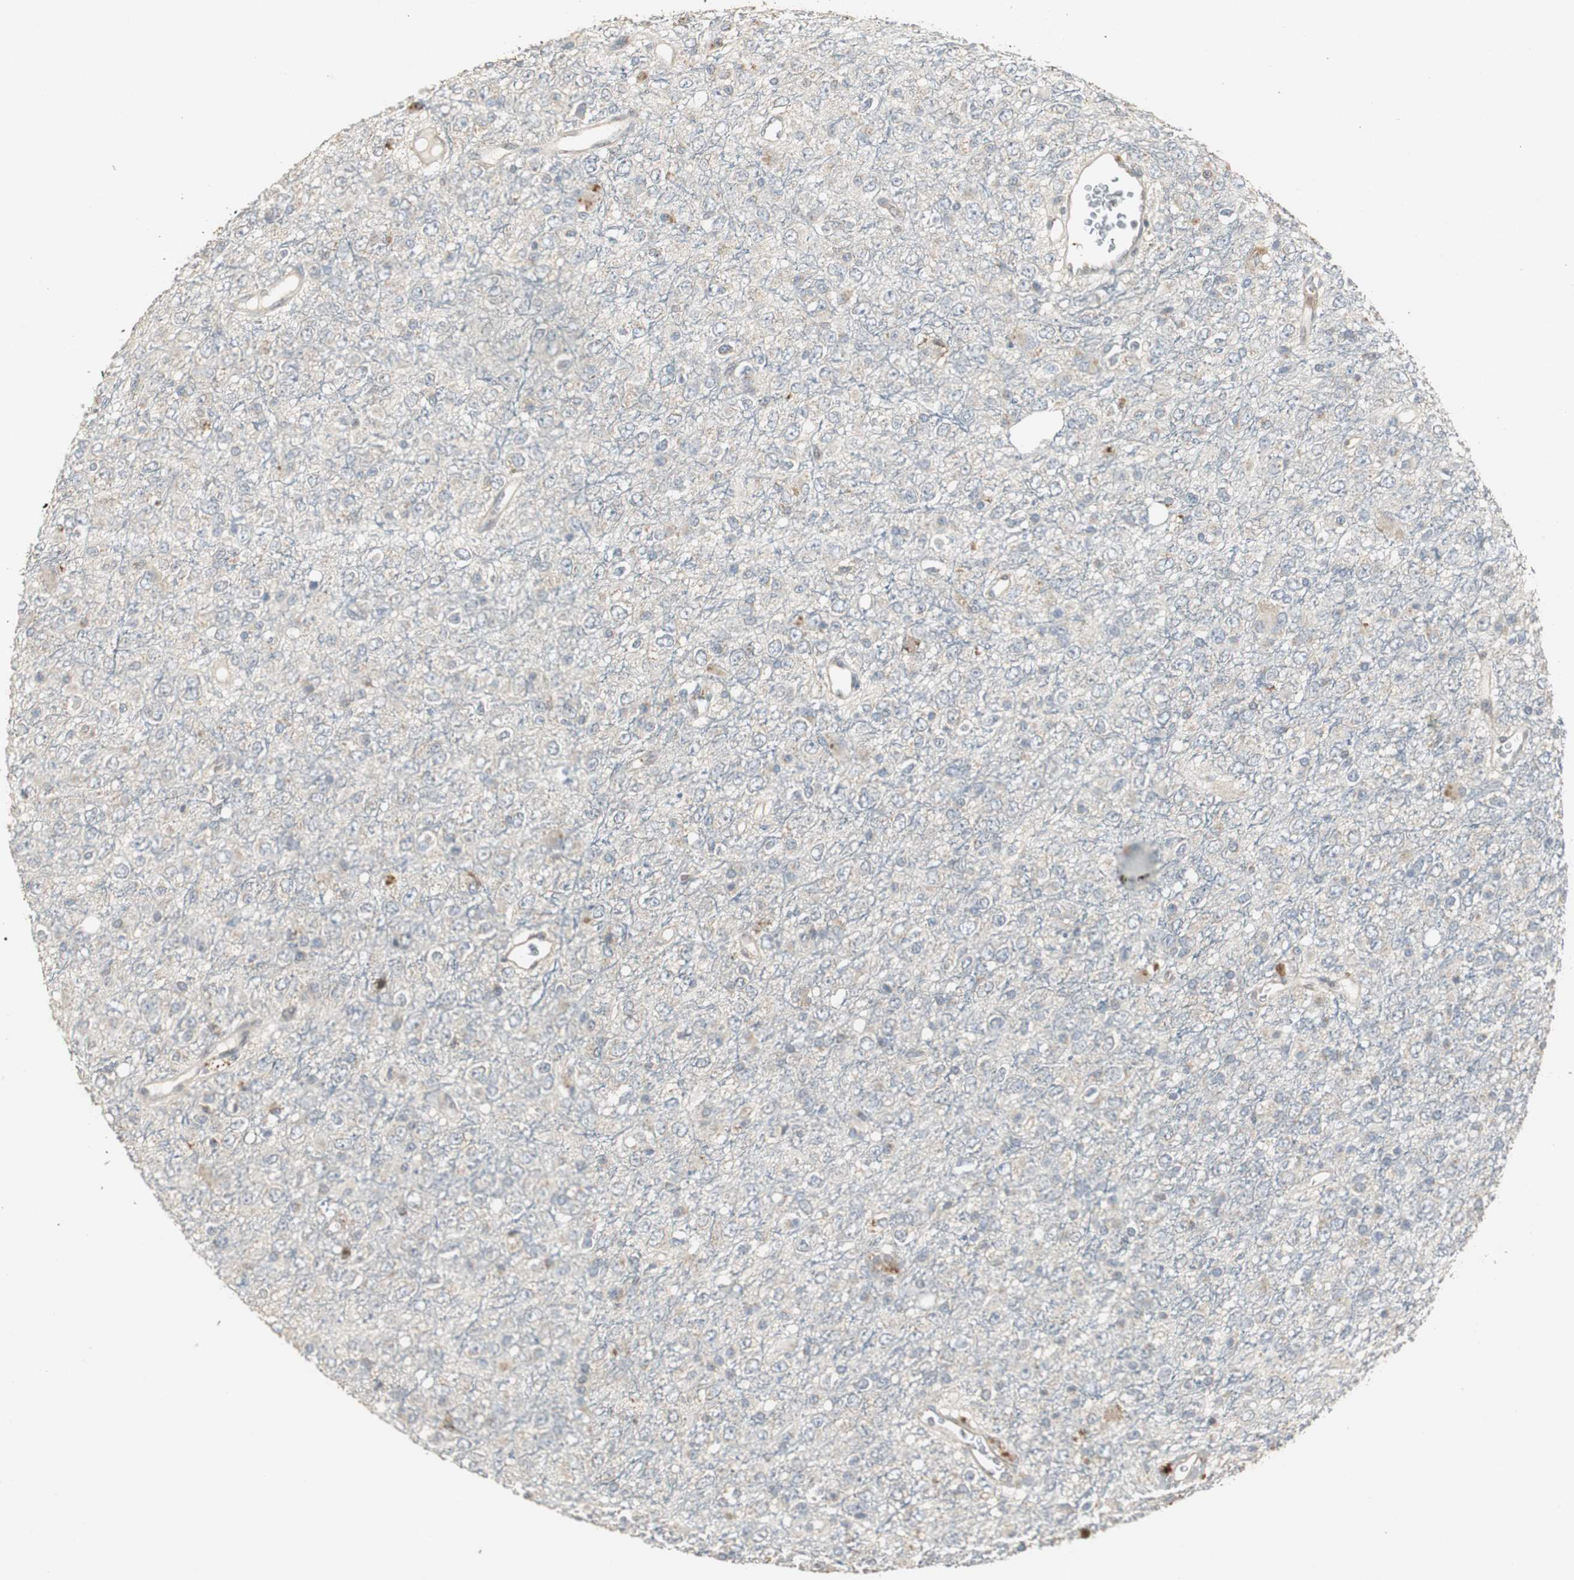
{"staining": {"intensity": "weak", "quantity": "25%-75%", "location": "cytoplasmic/membranous"}, "tissue": "glioma", "cell_type": "Tumor cells", "image_type": "cancer", "snomed": [{"axis": "morphology", "description": "Glioma, malignant, High grade"}, {"axis": "topography", "description": "pancreas cauda"}], "caption": "DAB (3,3'-diaminobenzidine) immunohistochemical staining of human malignant glioma (high-grade) exhibits weak cytoplasmic/membranous protein staining in about 25%-75% of tumor cells.", "gene": "JTB", "patient": {"sex": "male", "age": 60}}